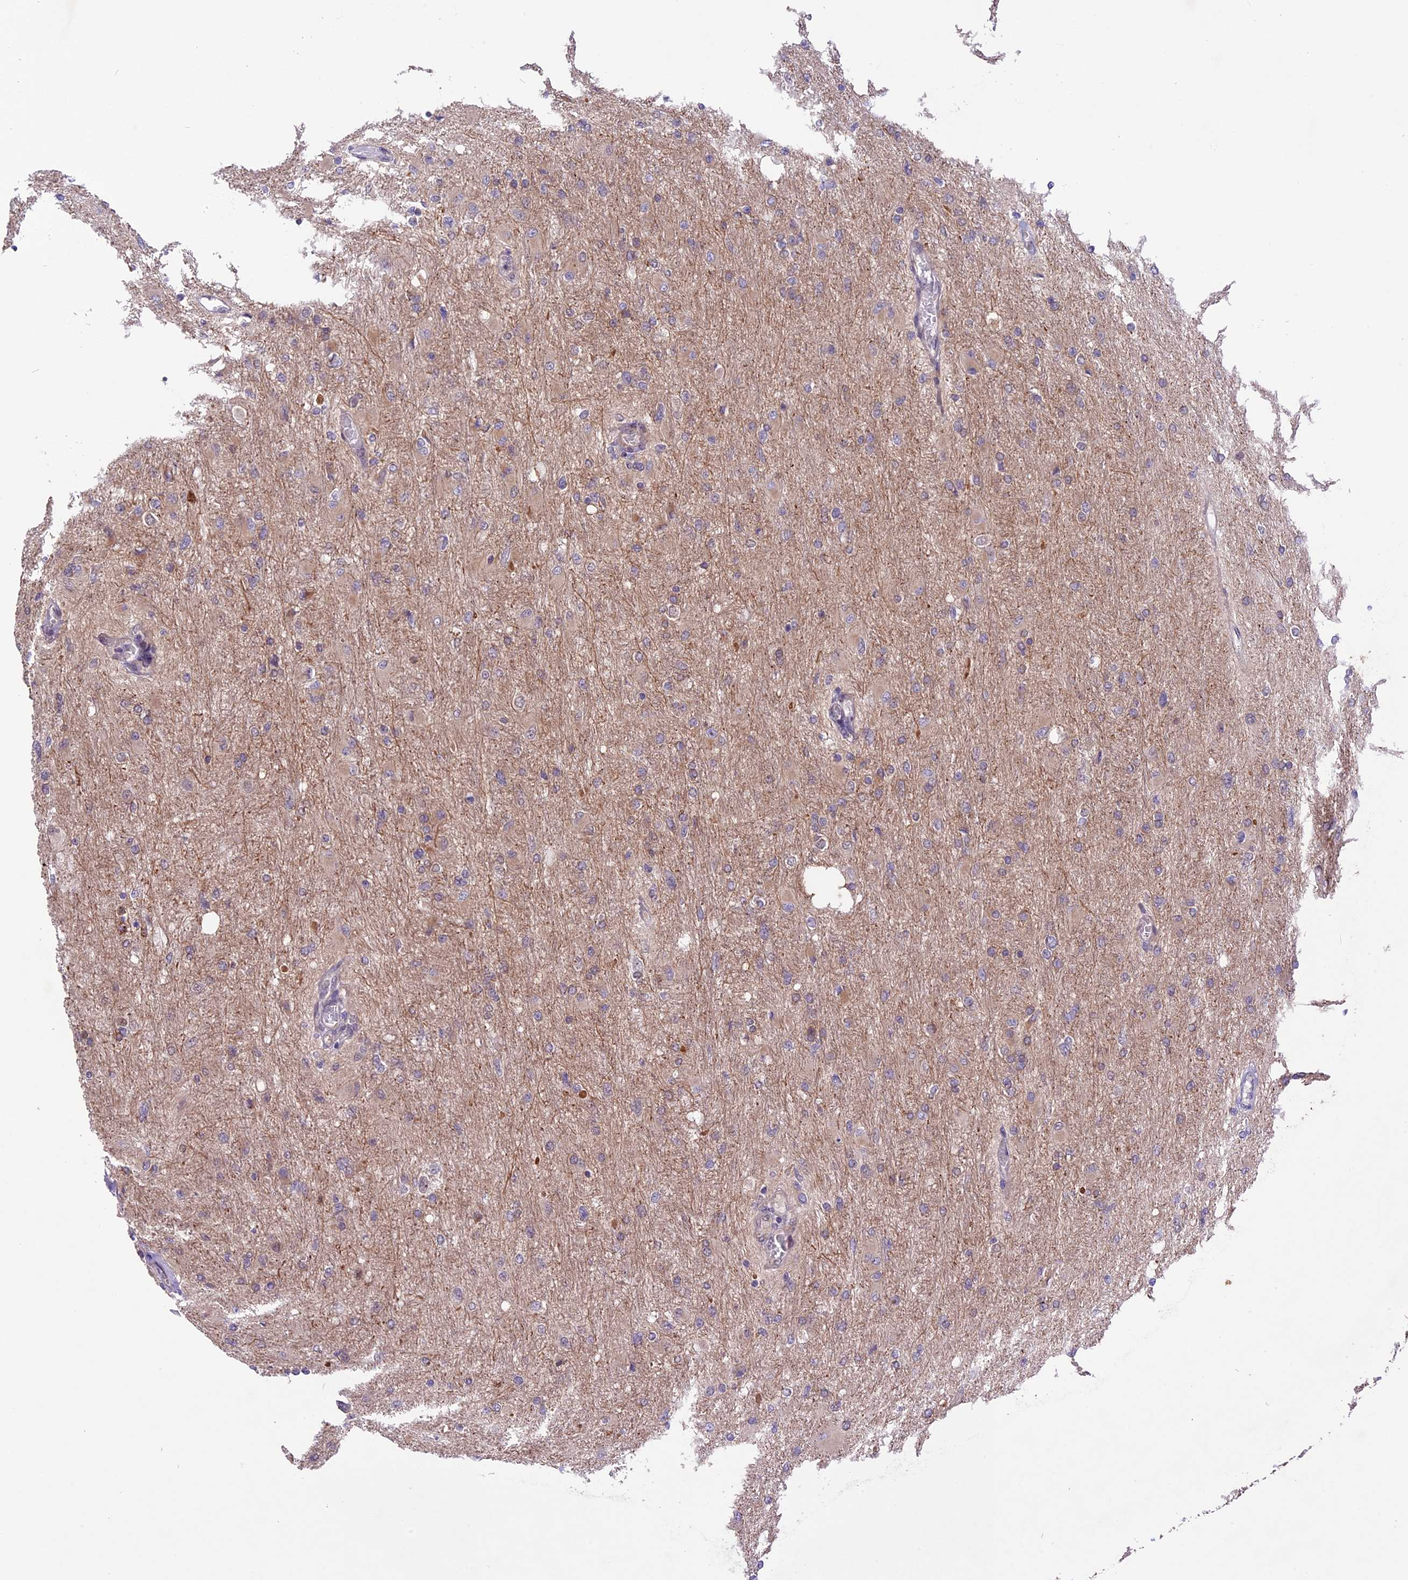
{"staining": {"intensity": "weak", "quantity": "25%-75%", "location": "cytoplasmic/membranous"}, "tissue": "glioma", "cell_type": "Tumor cells", "image_type": "cancer", "snomed": [{"axis": "morphology", "description": "Glioma, malignant, High grade"}, {"axis": "topography", "description": "Cerebral cortex"}], "caption": "High-power microscopy captured an IHC photomicrograph of glioma, revealing weak cytoplasmic/membranous expression in about 25%-75% of tumor cells.", "gene": "SPRED1", "patient": {"sex": "female", "age": 36}}